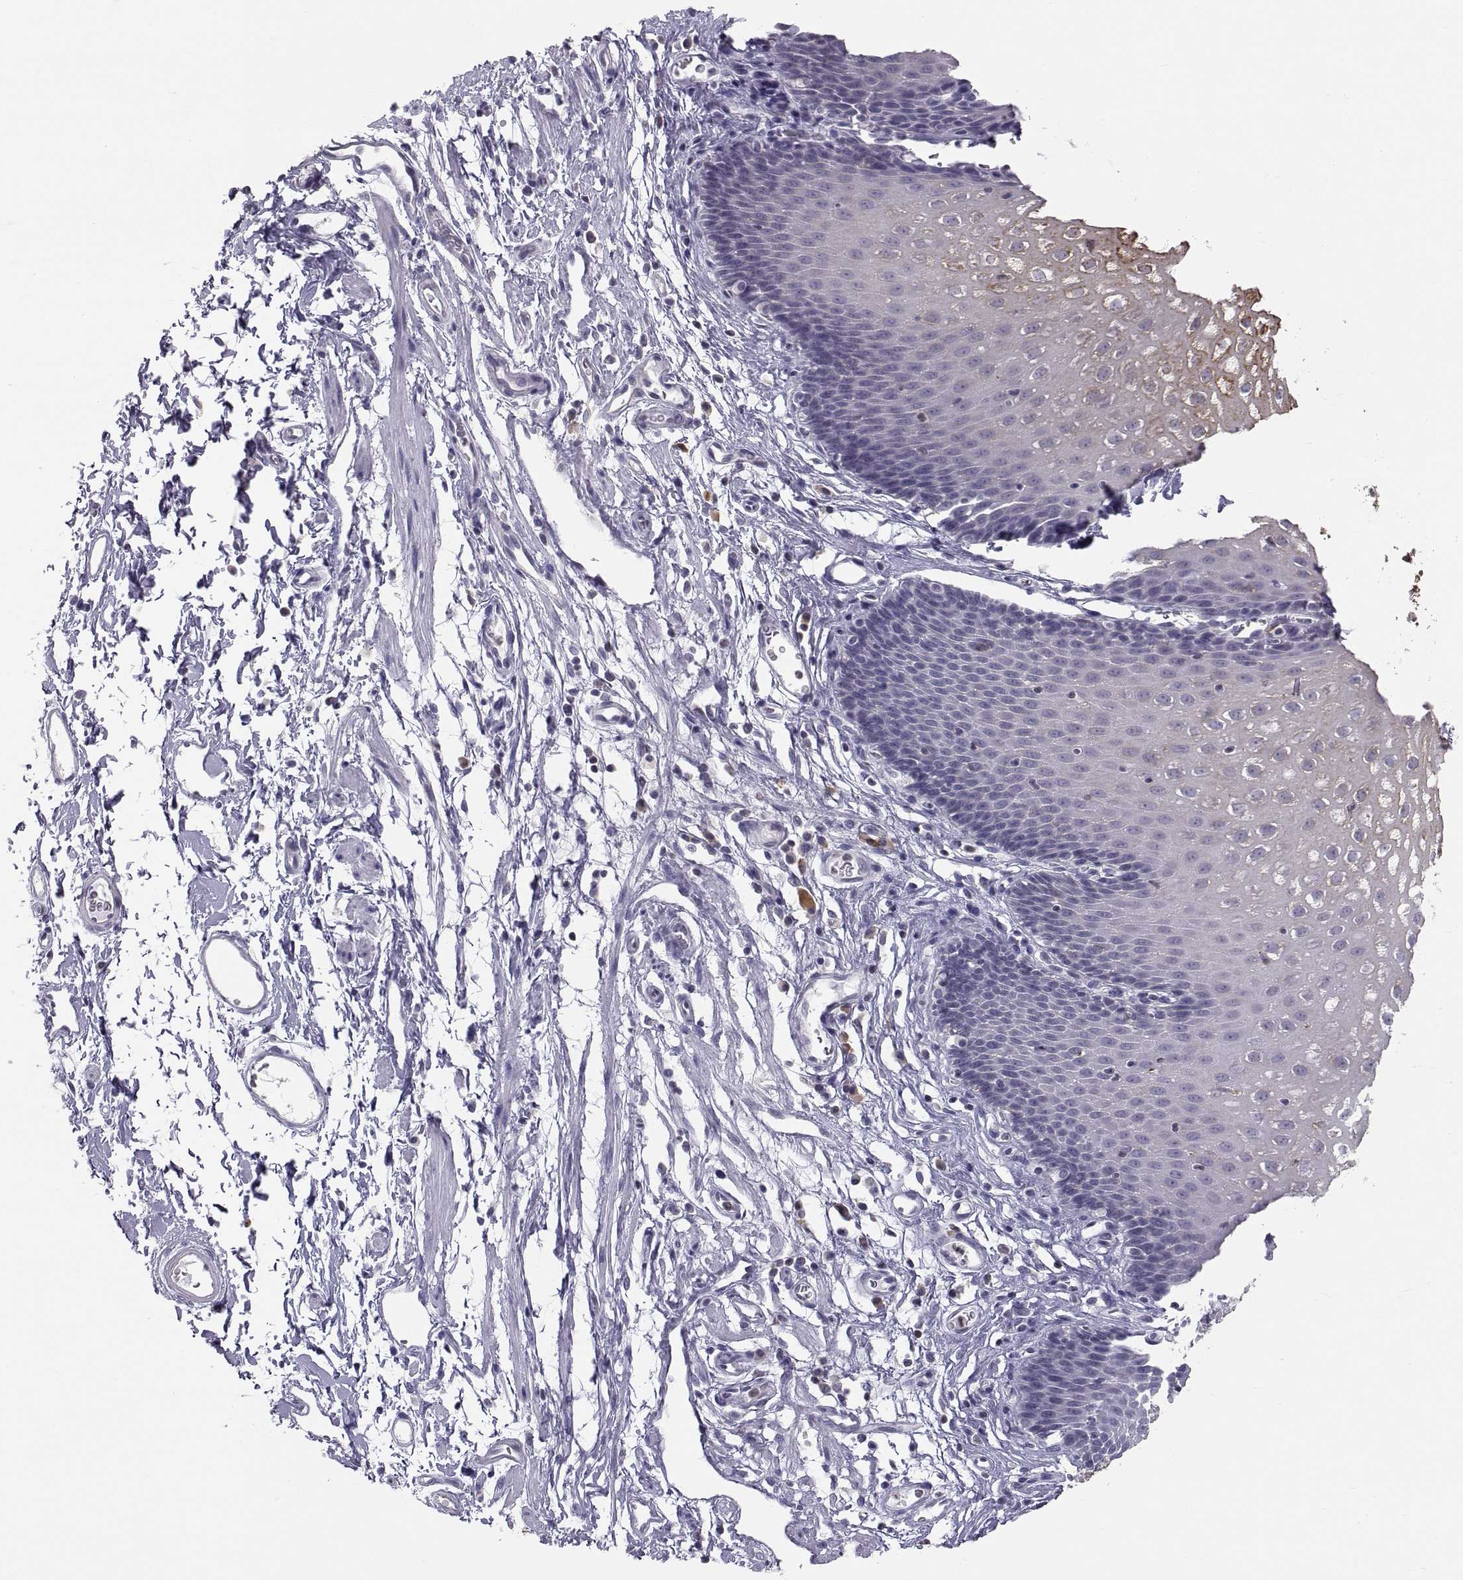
{"staining": {"intensity": "strong", "quantity": "25%-75%", "location": "cytoplasmic/membranous"}, "tissue": "esophagus", "cell_type": "Squamous epithelial cells", "image_type": "normal", "snomed": [{"axis": "morphology", "description": "Normal tissue, NOS"}, {"axis": "topography", "description": "Esophagus"}], "caption": "Benign esophagus was stained to show a protein in brown. There is high levels of strong cytoplasmic/membranous positivity in about 25%-75% of squamous epithelial cells.", "gene": "ERO1A", "patient": {"sex": "male", "age": 72}}